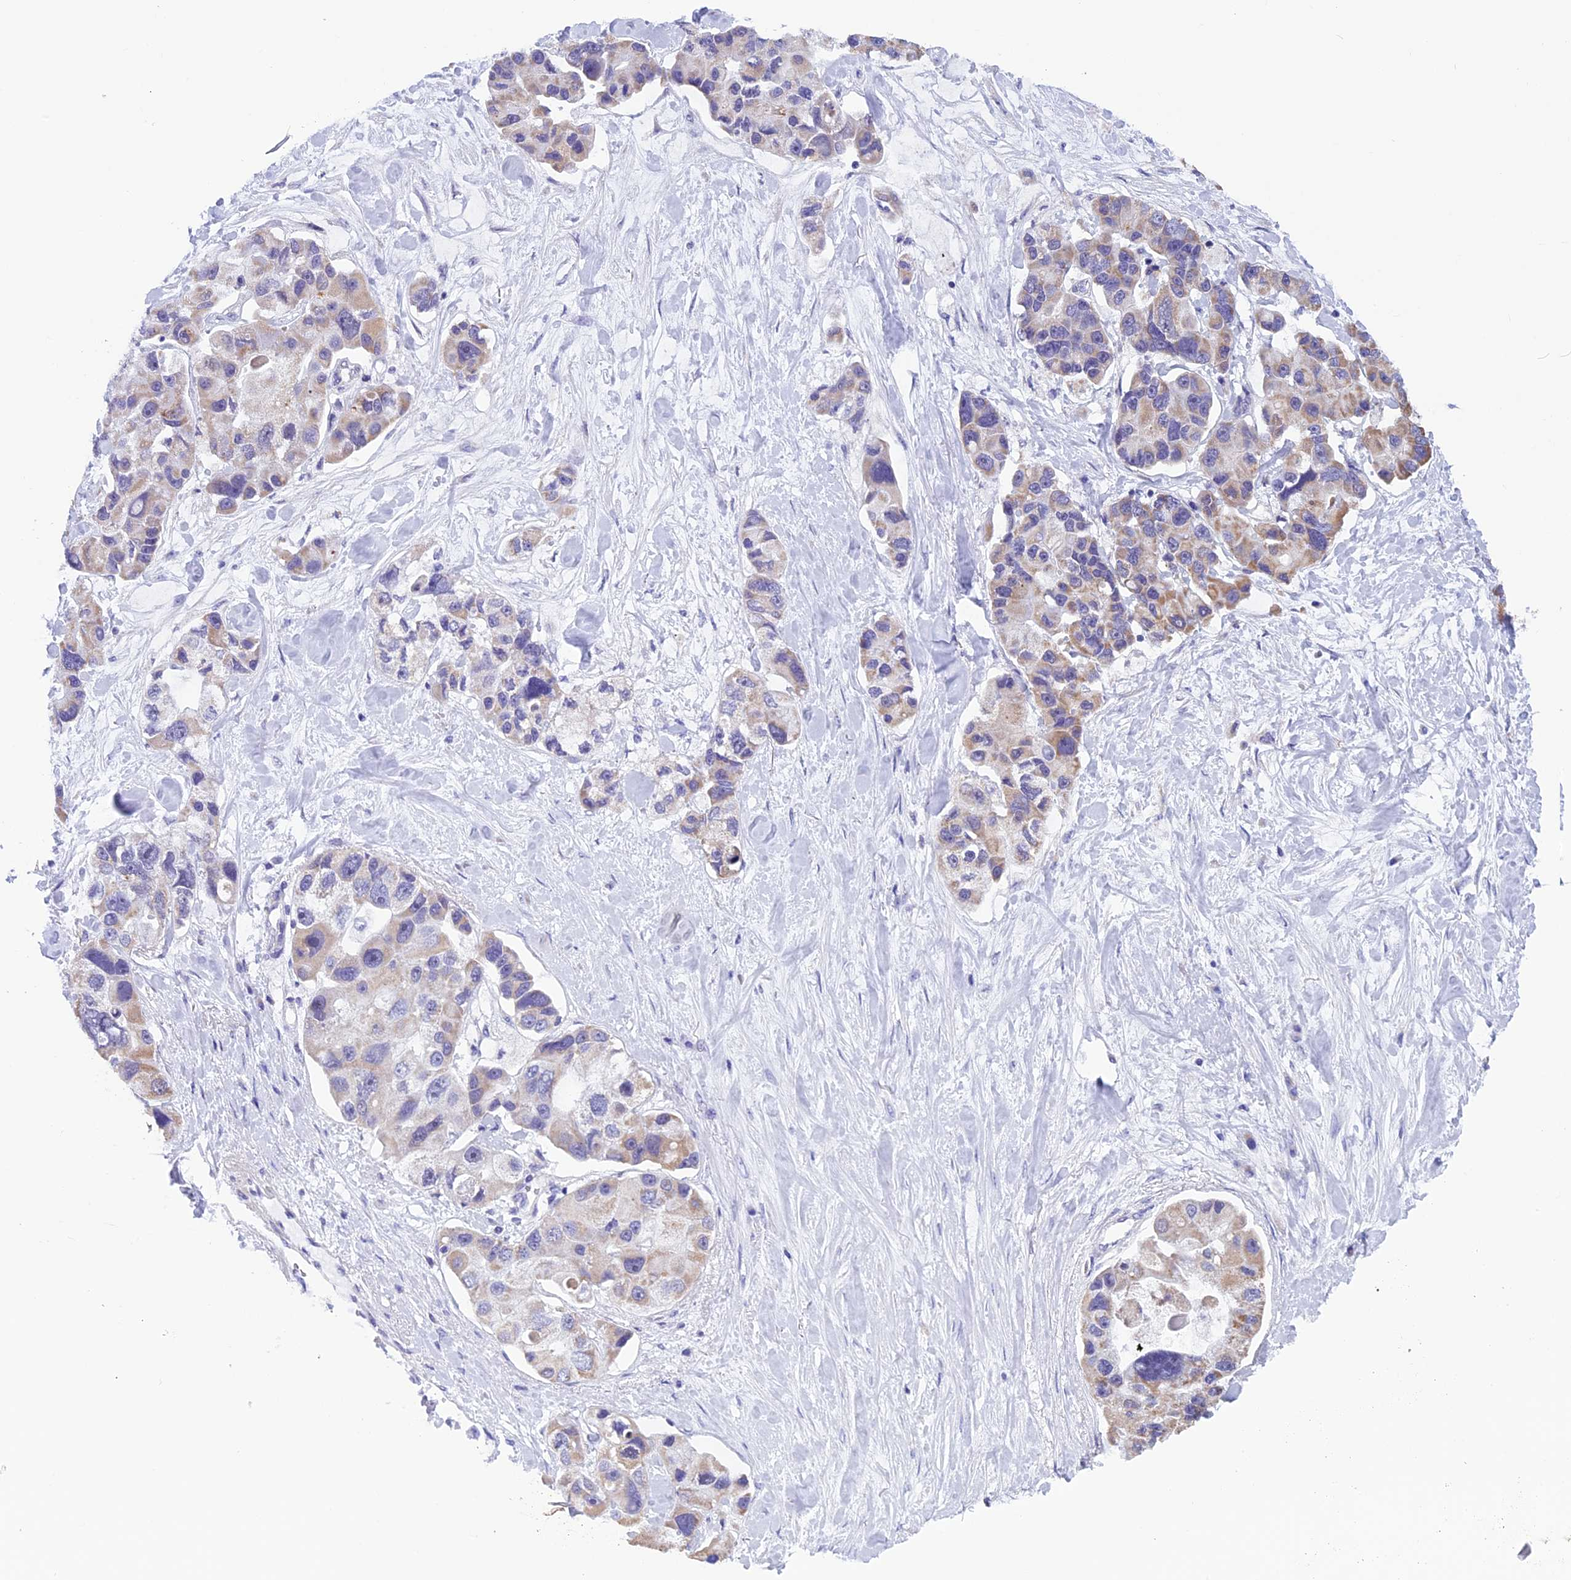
{"staining": {"intensity": "weak", "quantity": ">75%", "location": "cytoplasmic/membranous"}, "tissue": "lung cancer", "cell_type": "Tumor cells", "image_type": "cancer", "snomed": [{"axis": "morphology", "description": "Adenocarcinoma, NOS"}, {"axis": "topography", "description": "Lung"}], "caption": "IHC histopathology image of neoplastic tissue: human lung cancer stained using IHC displays low levels of weak protein expression localized specifically in the cytoplasmic/membranous of tumor cells, appearing as a cytoplasmic/membranous brown color.", "gene": "ZNF317", "patient": {"sex": "female", "age": 54}}